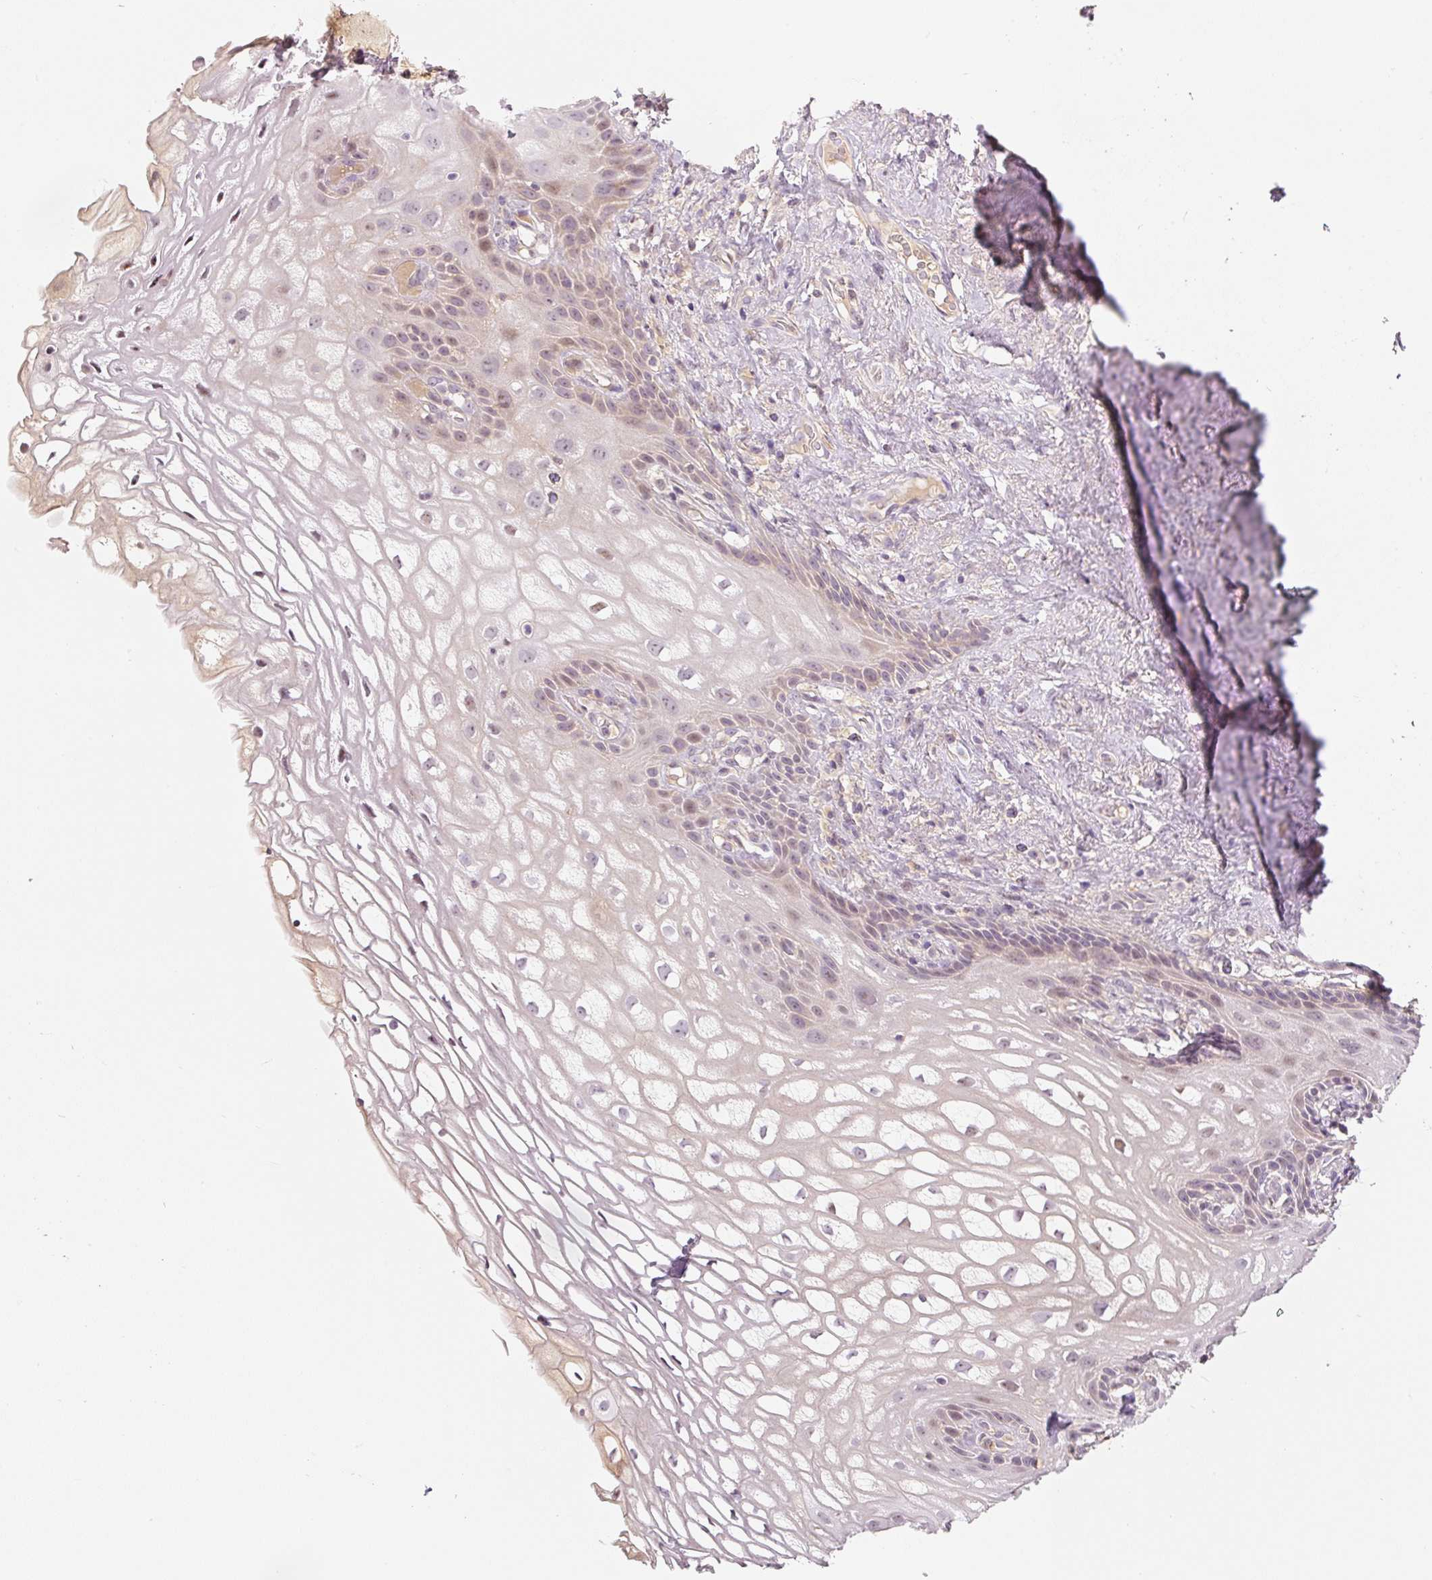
{"staining": {"intensity": "weak", "quantity": "<25%", "location": "nuclear"}, "tissue": "vagina", "cell_type": "Squamous epithelial cells", "image_type": "normal", "snomed": [{"axis": "morphology", "description": "Normal tissue, NOS"}, {"axis": "morphology", "description": "Adenocarcinoma, NOS"}, {"axis": "topography", "description": "Rectum"}, {"axis": "topography", "description": "Vagina"}, {"axis": "topography", "description": "Peripheral nerve tissue"}], "caption": "Immunohistochemical staining of benign vagina displays no significant expression in squamous epithelial cells.", "gene": "PWWP3B", "patient": {"sex": "female", "age": 71}}